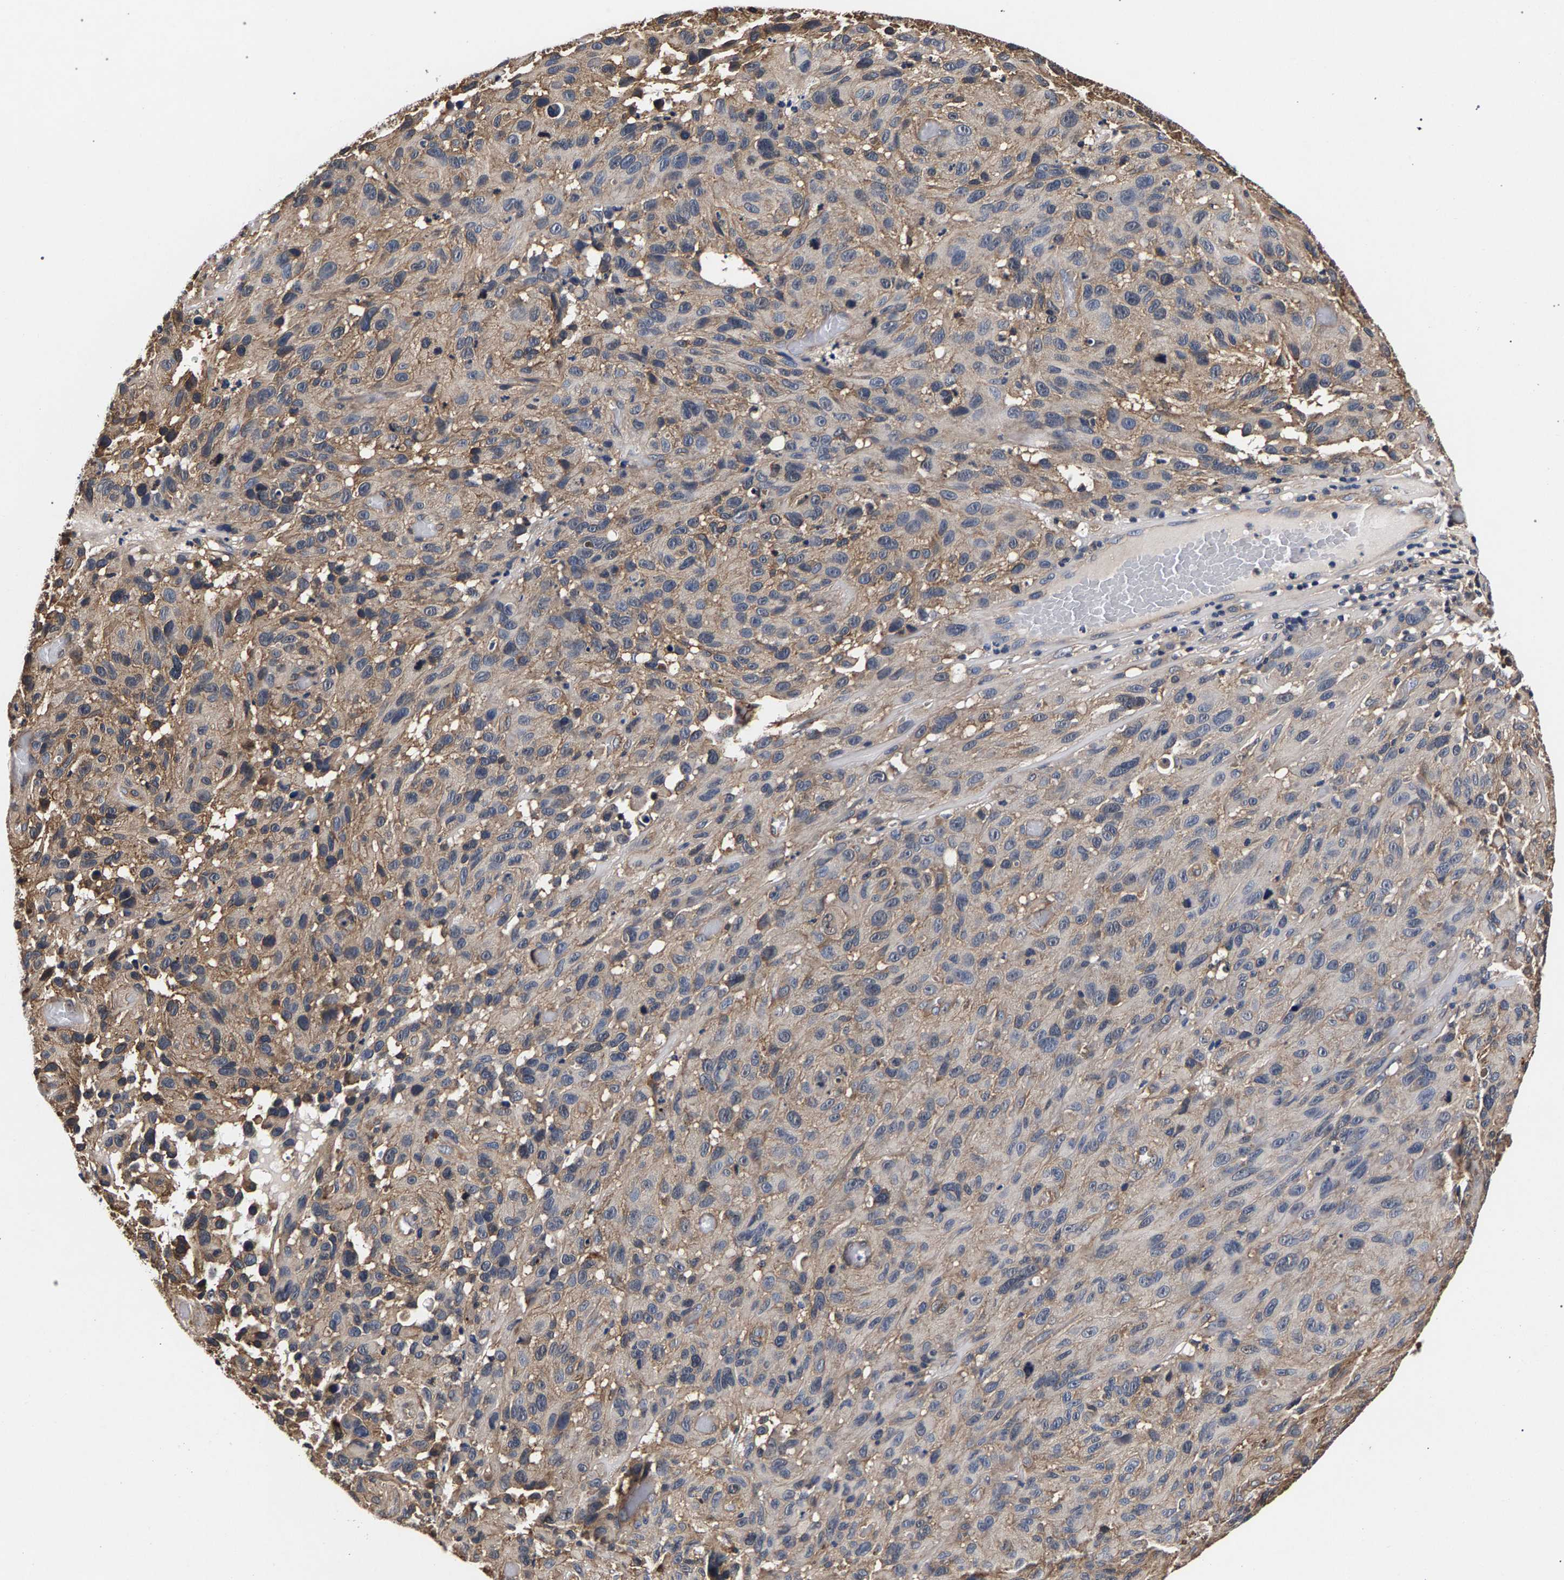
{"staining": {"intensity": "weak", "quantity": "25%-75%", "location": "cytoplasmic/membranous"}, "tissue": "melanoma", "cell_type": "Tumor cells", "image_type": "cancer", "snomed": [{"axis": "morphology", "description": "Malignant melanoma, NOS"}, {"axis": "topography", "description": "Skin"}], "caption": "Melanoma was stained to show a protein in brown. There is low levels of weak cytoplasmic/membranous staining in about 25%-75% of tumor cells.", "gene": "MARCHF7", "patient": {"sex": "male", "age": 66}}